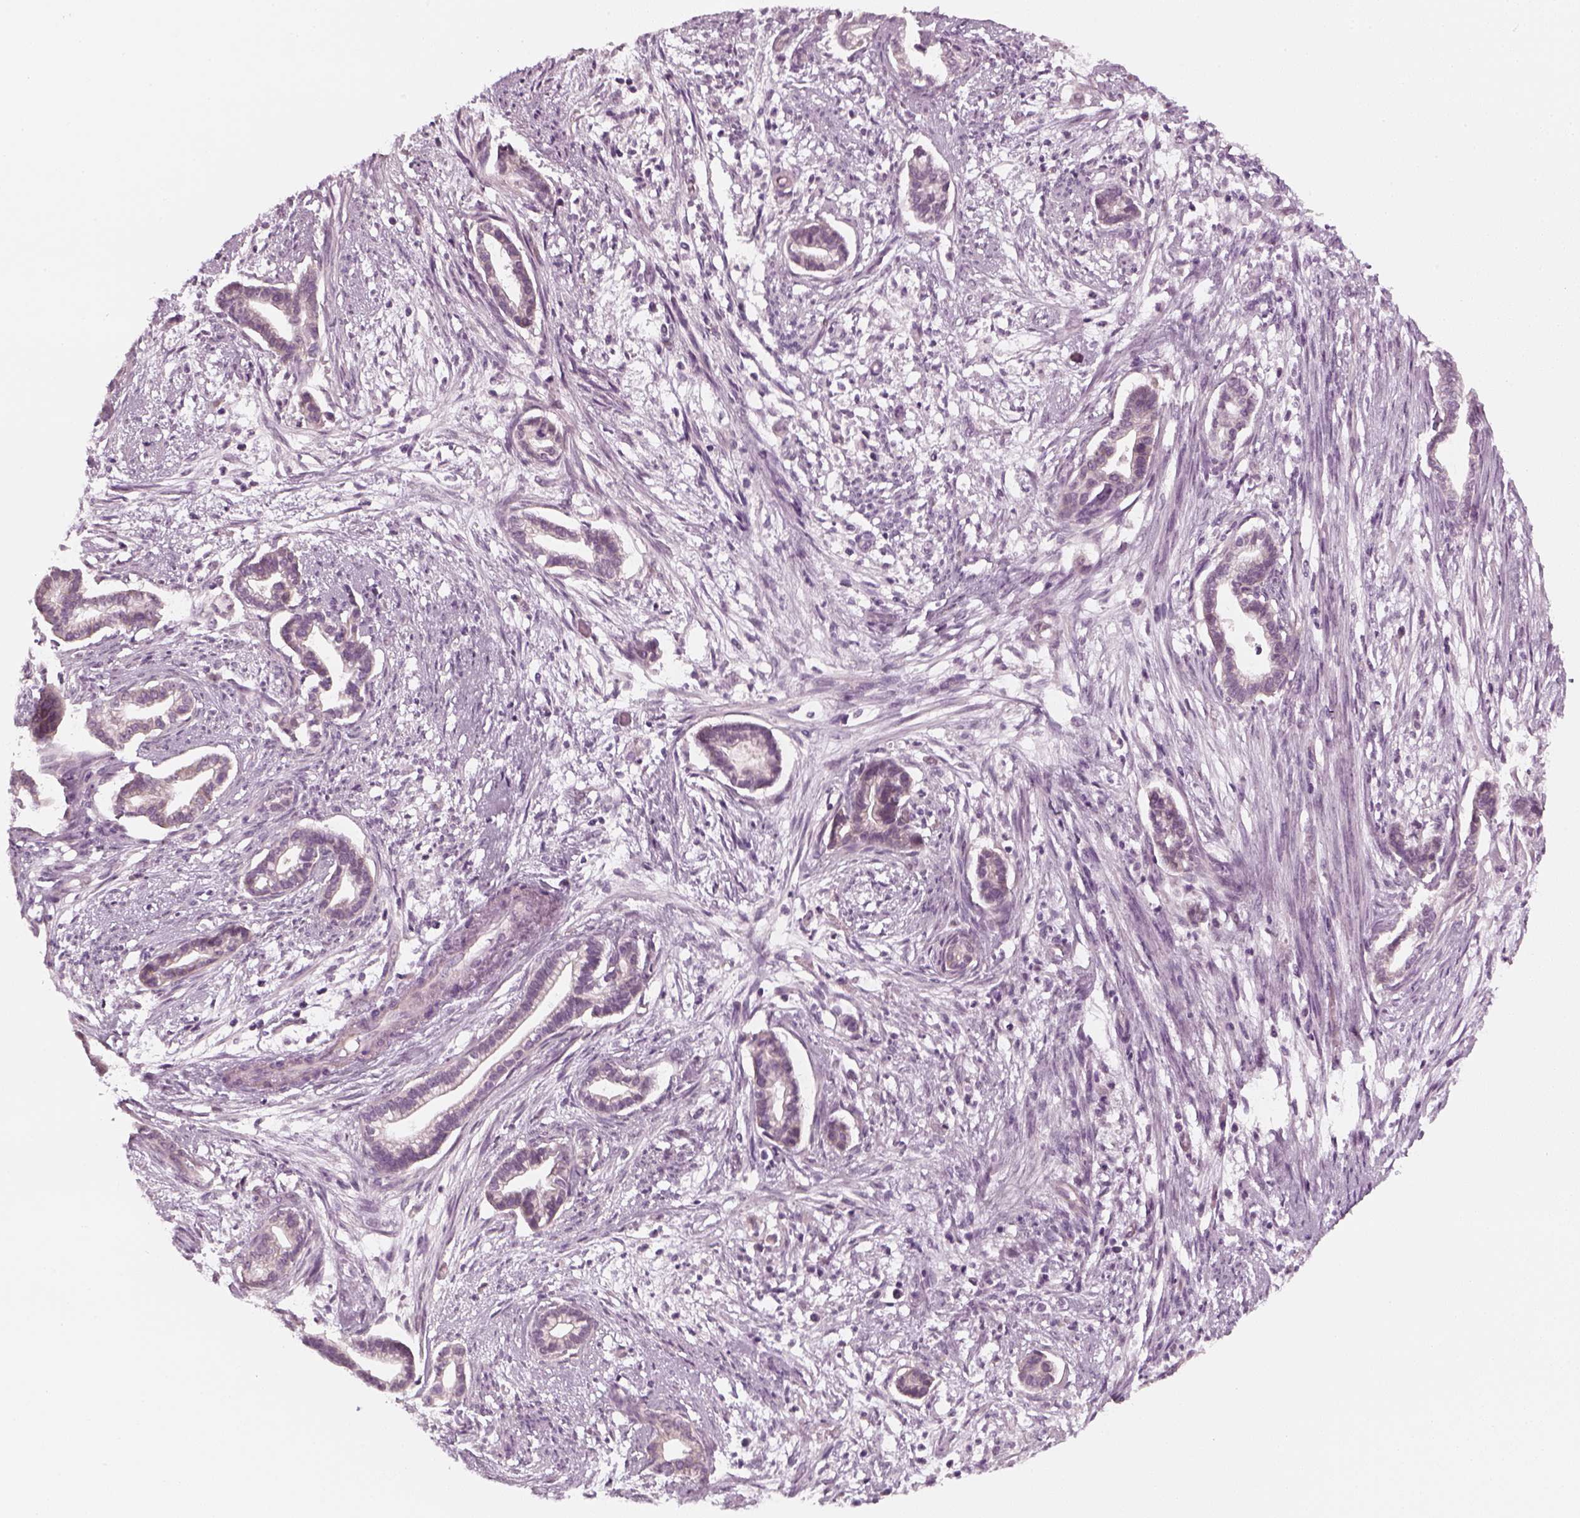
{"staining": {"intensity": "negative", "quantity": "none", "location": "none"}, "tissue": "cervical cancer", "cell_type": "Tumor cells", "image_type": "cancer", "snomed": [{"axis": "morphology", "description": "Adenocarcinoma, NOS"}, {"axis": "topography", "description": "Cervix"}], "caption": "Human cervical adenocarcinoma stained for a protein using immunohistochemistry displays no staining in tumor cells.", "gene": "PNMT", "patient": {"sex": "female", "age": 62}}